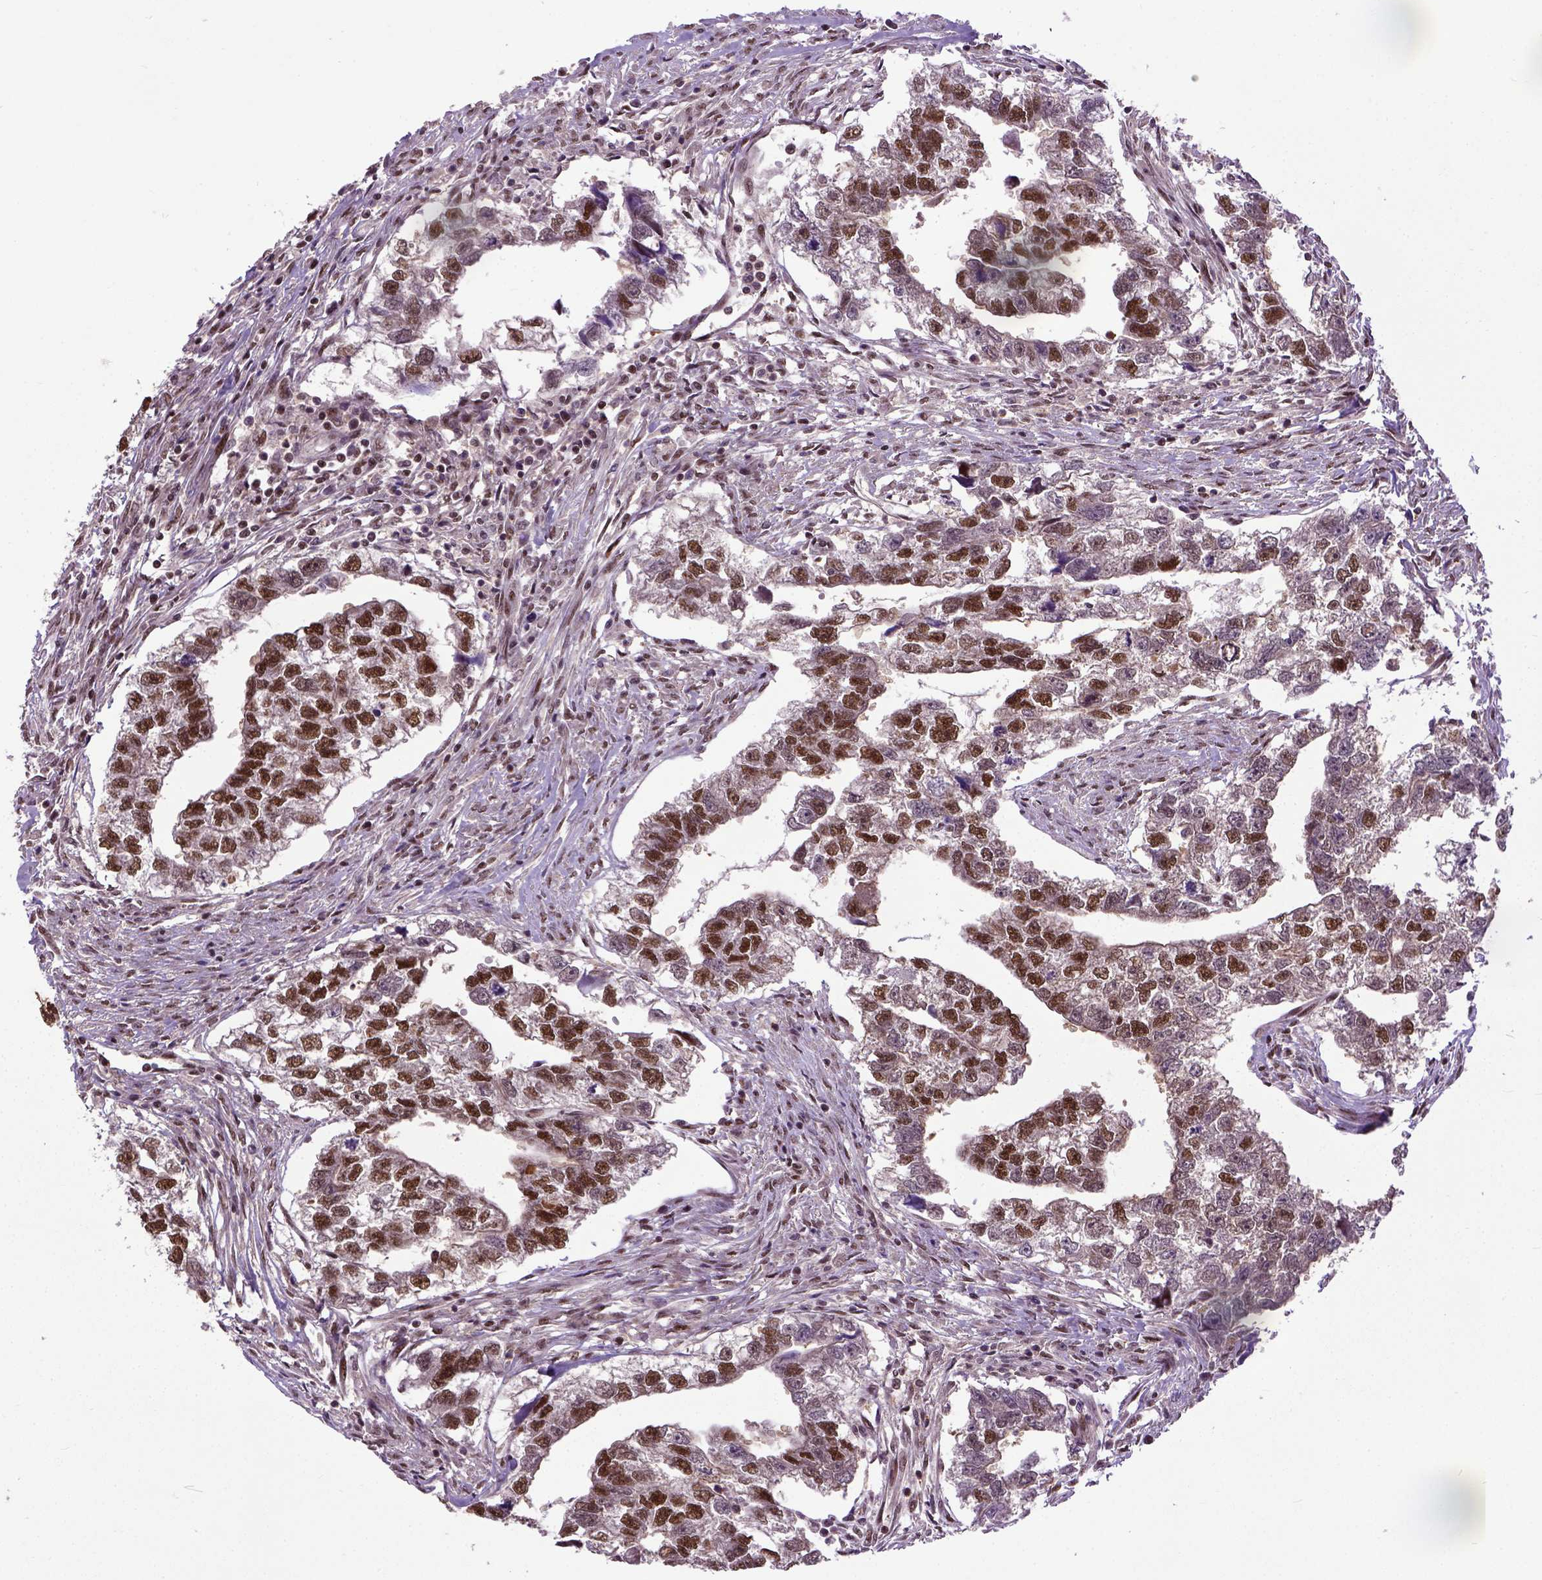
{"staining": {"intensity": "strong", "quantity": ">75%", "location": "nuclear"}, "tissue": "testis cancer", "cell_type": "Tumor cells", "image_type": "cancer", "snomed": [{"axis": "morphology", "description": "Carcinoma, Embryonal, NOS"}, {"axis": "morphology", "description": "Teratoma, malignant, NOS"}, {"axis": "topography", "description": "Testis"}], "caption": "This is a histology image of immunohistochemistry (IHC) staining of testis cancer (embryonal carcinoma), which shows strong staining in the nuclear of tumor cells.", "gene": "UBA3", "patient": {"sex": "male", "age": 44}}